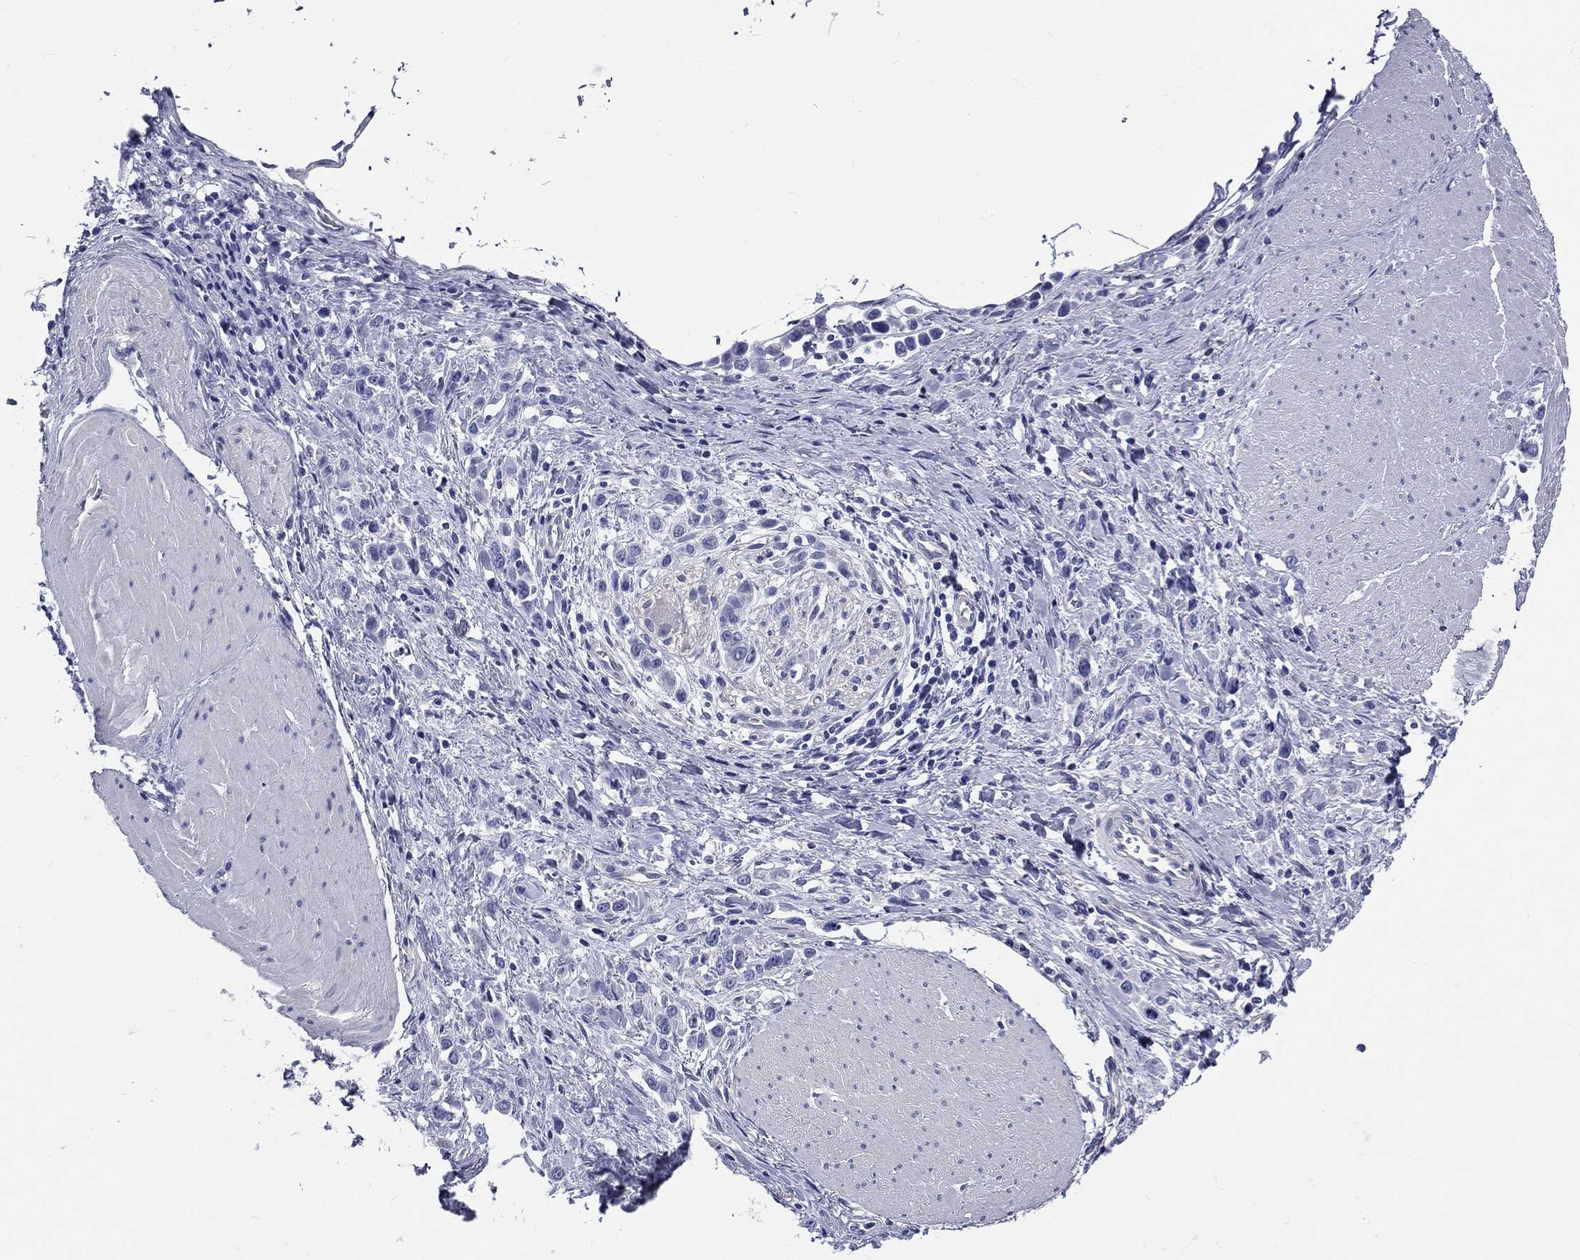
{"staining": {"intensity": "negative", "quantity": "none", "location": "none"}, "tissue": "stomach cancer", "cell_type": "Tumor cells", "image_type": "cancer", "snomed": [{"axis": "morphology", "description": "Adenocarcinoma, NOS"}, {"axis": "topography", "description": "Stomach"}], "caption": "Tumor cells are negative for brown protein staining in stomach adenocarcinoma. The staining was performed using DAB to visualize the protein expression in brown, while the nuclei were stained in blue with hematoxylin (Magnification: 20x).", "gene": "DPYS", "patient": {"sex": "male", "age": 47}}